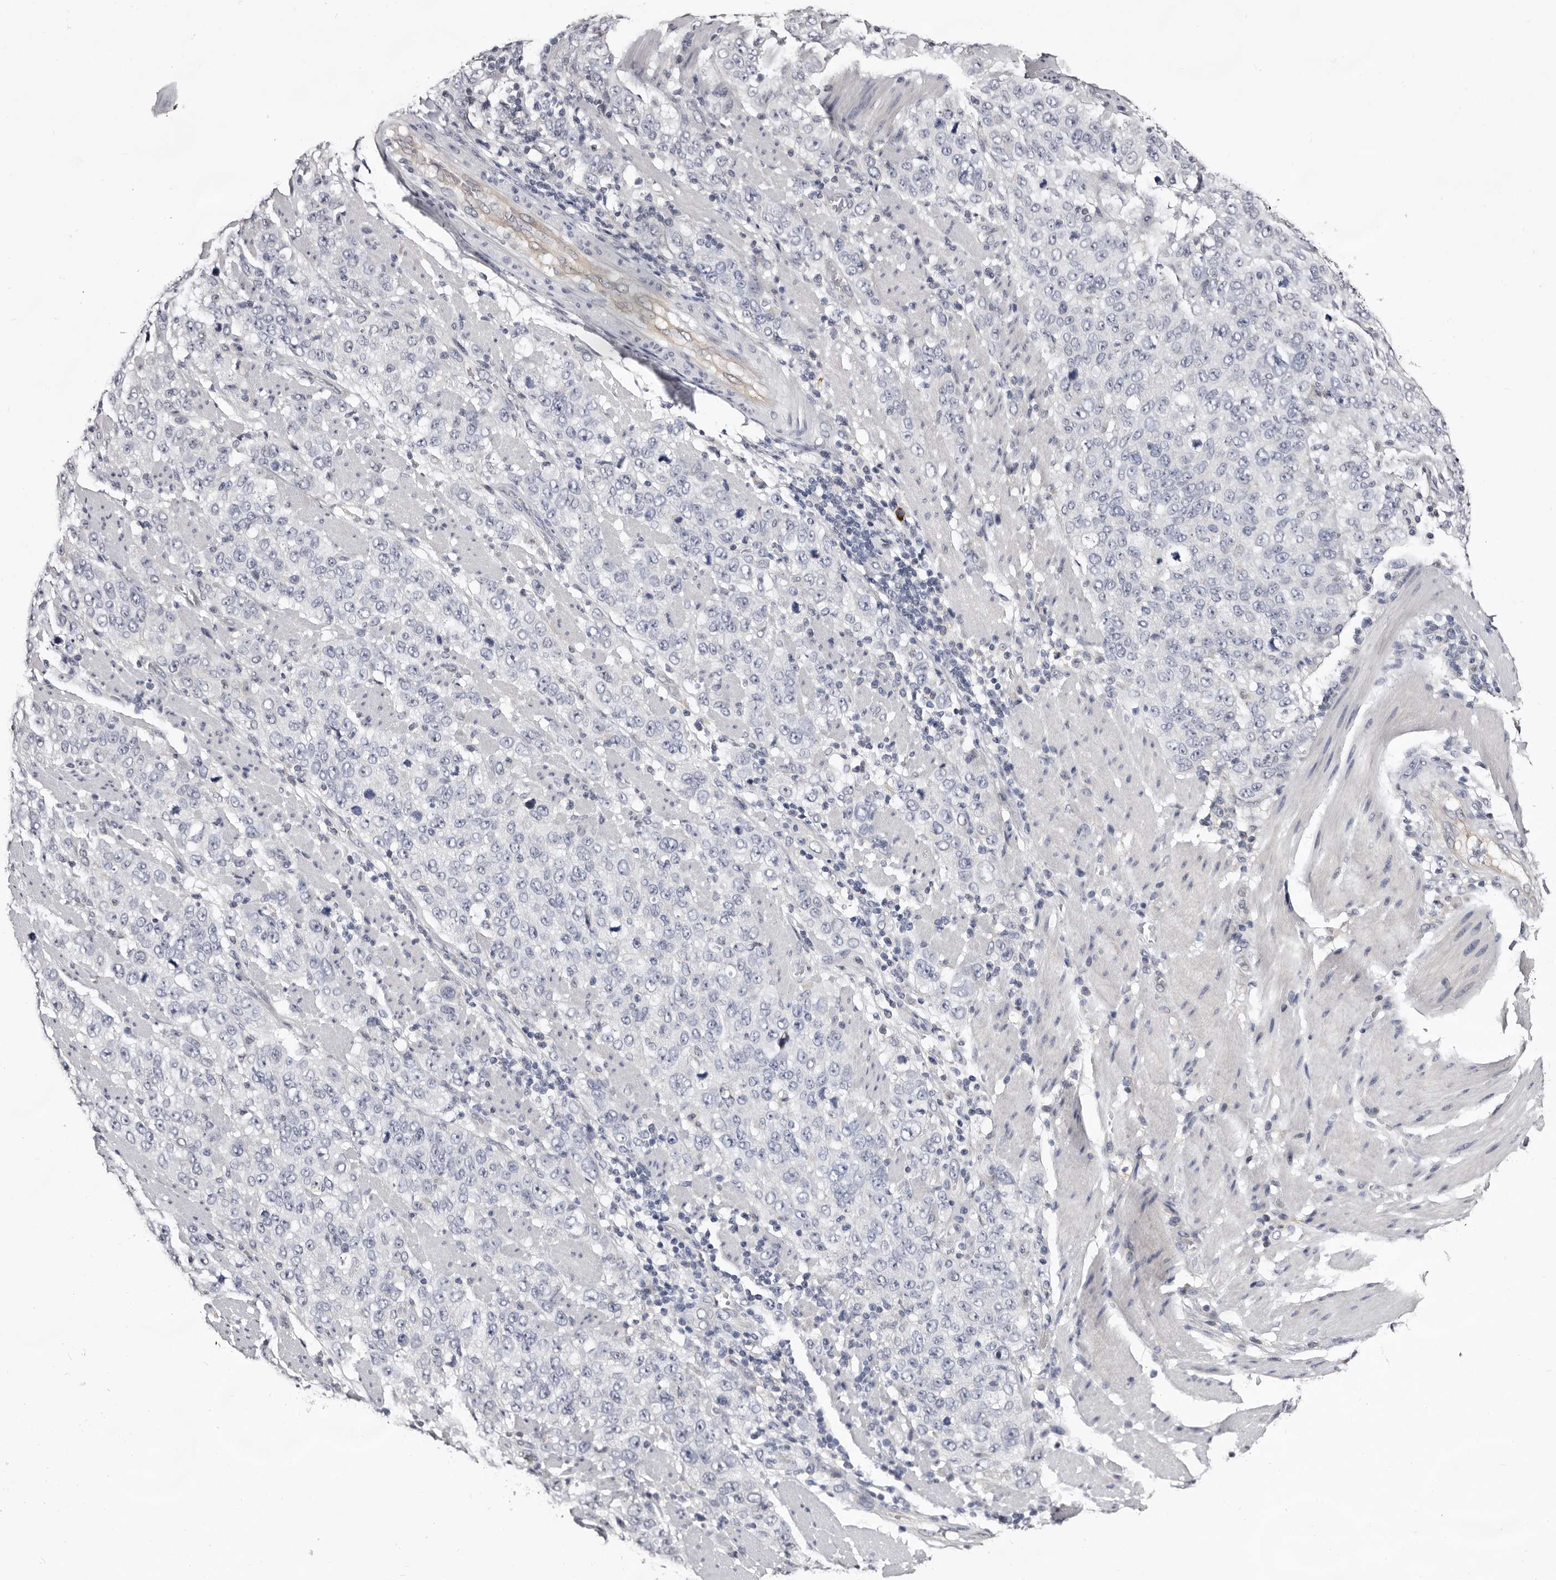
{"staining": {"intensity": "negative", "quantity": "none", "location": "none"}, "tissue": "stomach cancer", "cell_type": "Tumor cells", "image_type": "cancer", "snomed": [{"axis": "morphology", "description": "Adenocarcinoma, NOS"}, {"axis": "topography", "description": "Stomach"}], "caption": "Immunohistochemistry photomicrograph of neoplastic tissue: stomach adenocarcinoma stained with DAB reveals no significant protein positivity in tumor cells. The staining was performed using DAB (3,3'-diaminobenzidine) to visualize the protein expression in brown, while the nuclei were stained in blue with hematoxylin (Magnification: 20x).", "gene": "BPGM", "patient": {"sex": "male", "age": 48}}